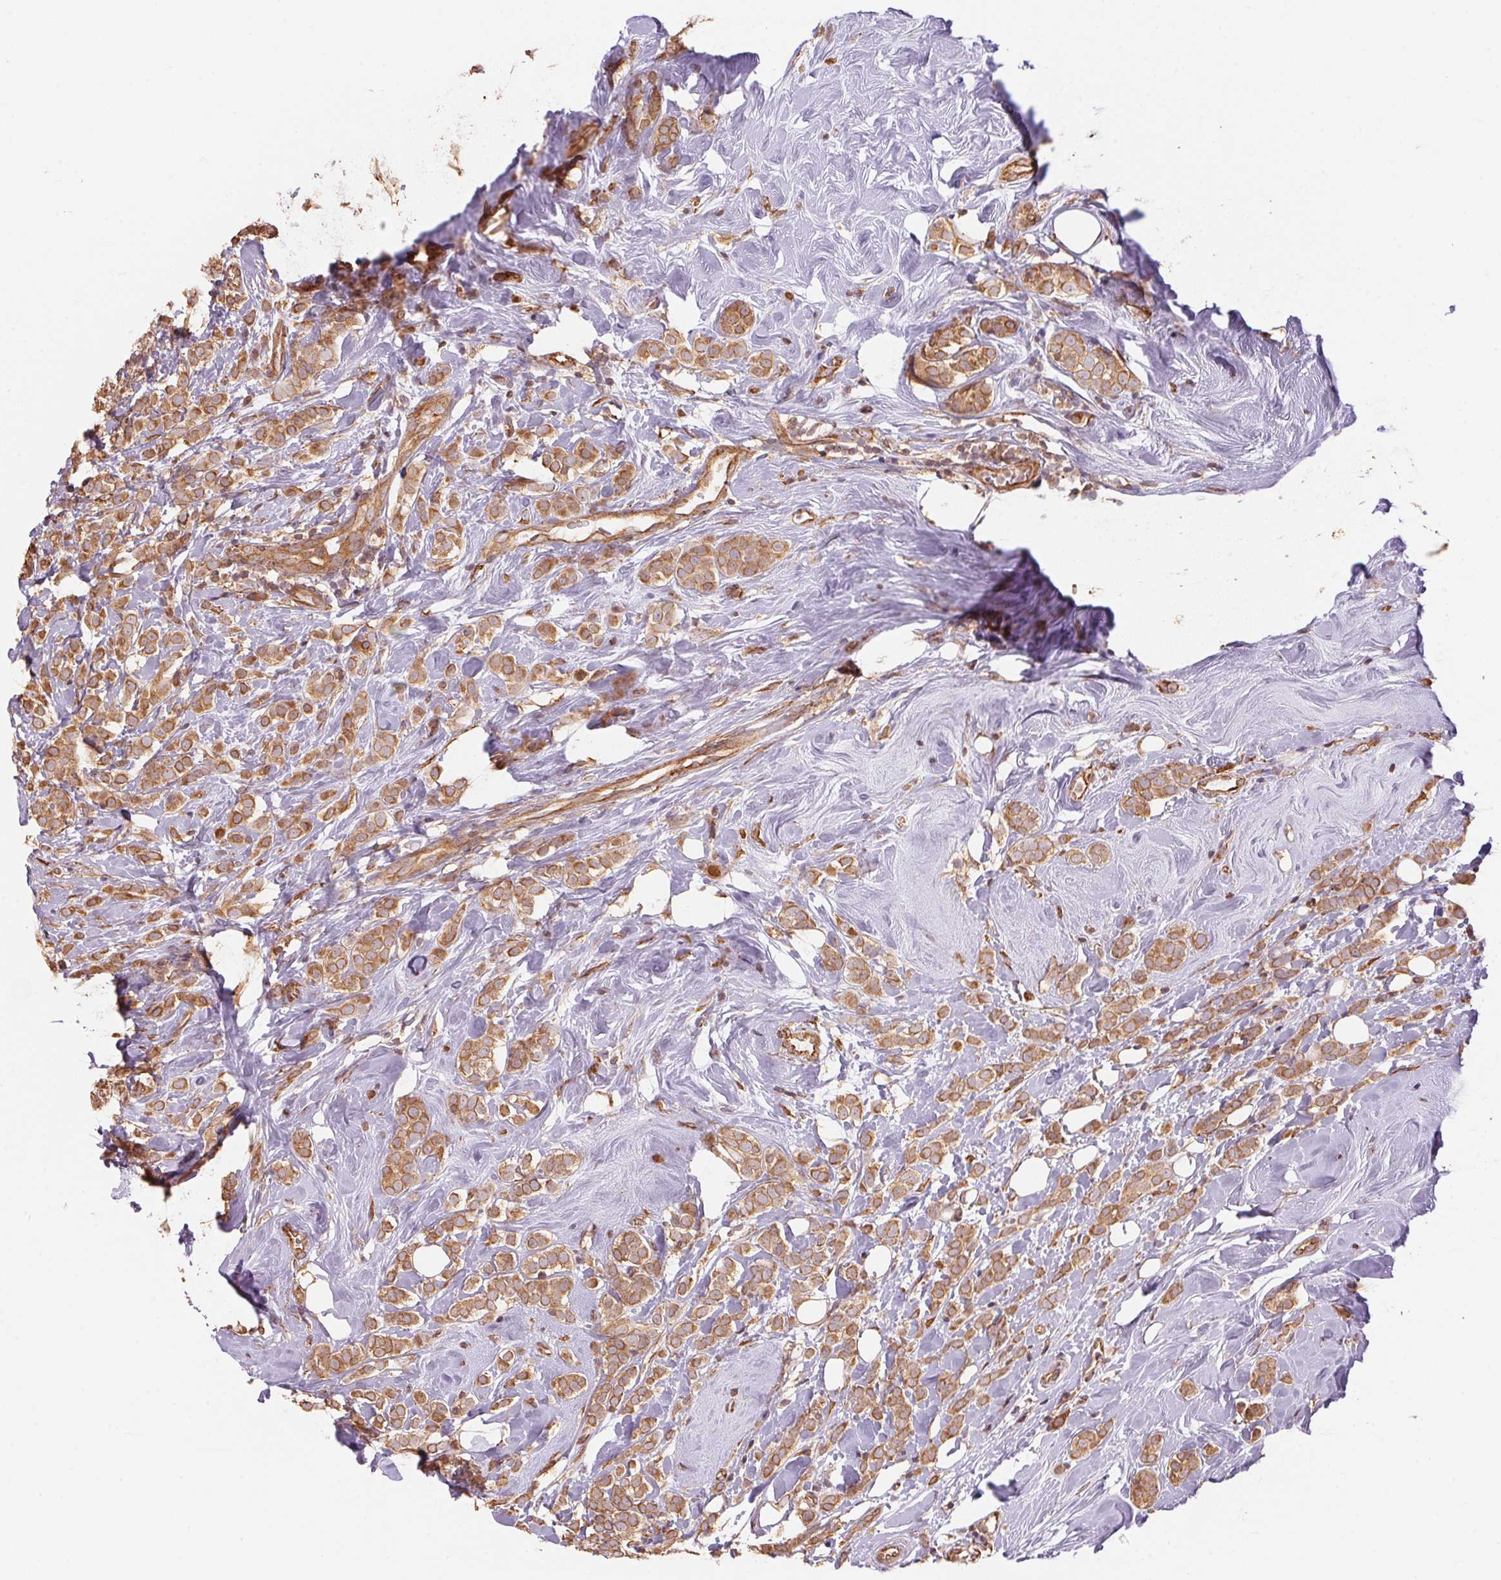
{"staining": {"intensity": "moderate", "quantity": ">75%", "location": "cytoplasmic/membranous"}, "tissue": "breast cancer", "cell_type": "Tumor cells", "image_type": "cancer", "snomed": [{"axis": "morphology", "description": "Lobular carcinoma"}, {"axis": "topography", "description": "Breast"}], "caption": "A medium amount of moderate cytoplasmic/membranous staining is present in about >75% of tumor cells in breast cancer tissue. The staining was performed using DAB (3,3'-diaminobenzidine), with brown indicating positive protein expression. Nuclei are stained blue with hematoxylin.", "gene": "C6orf163", "patient": {"sex": "female", "age": 49}}